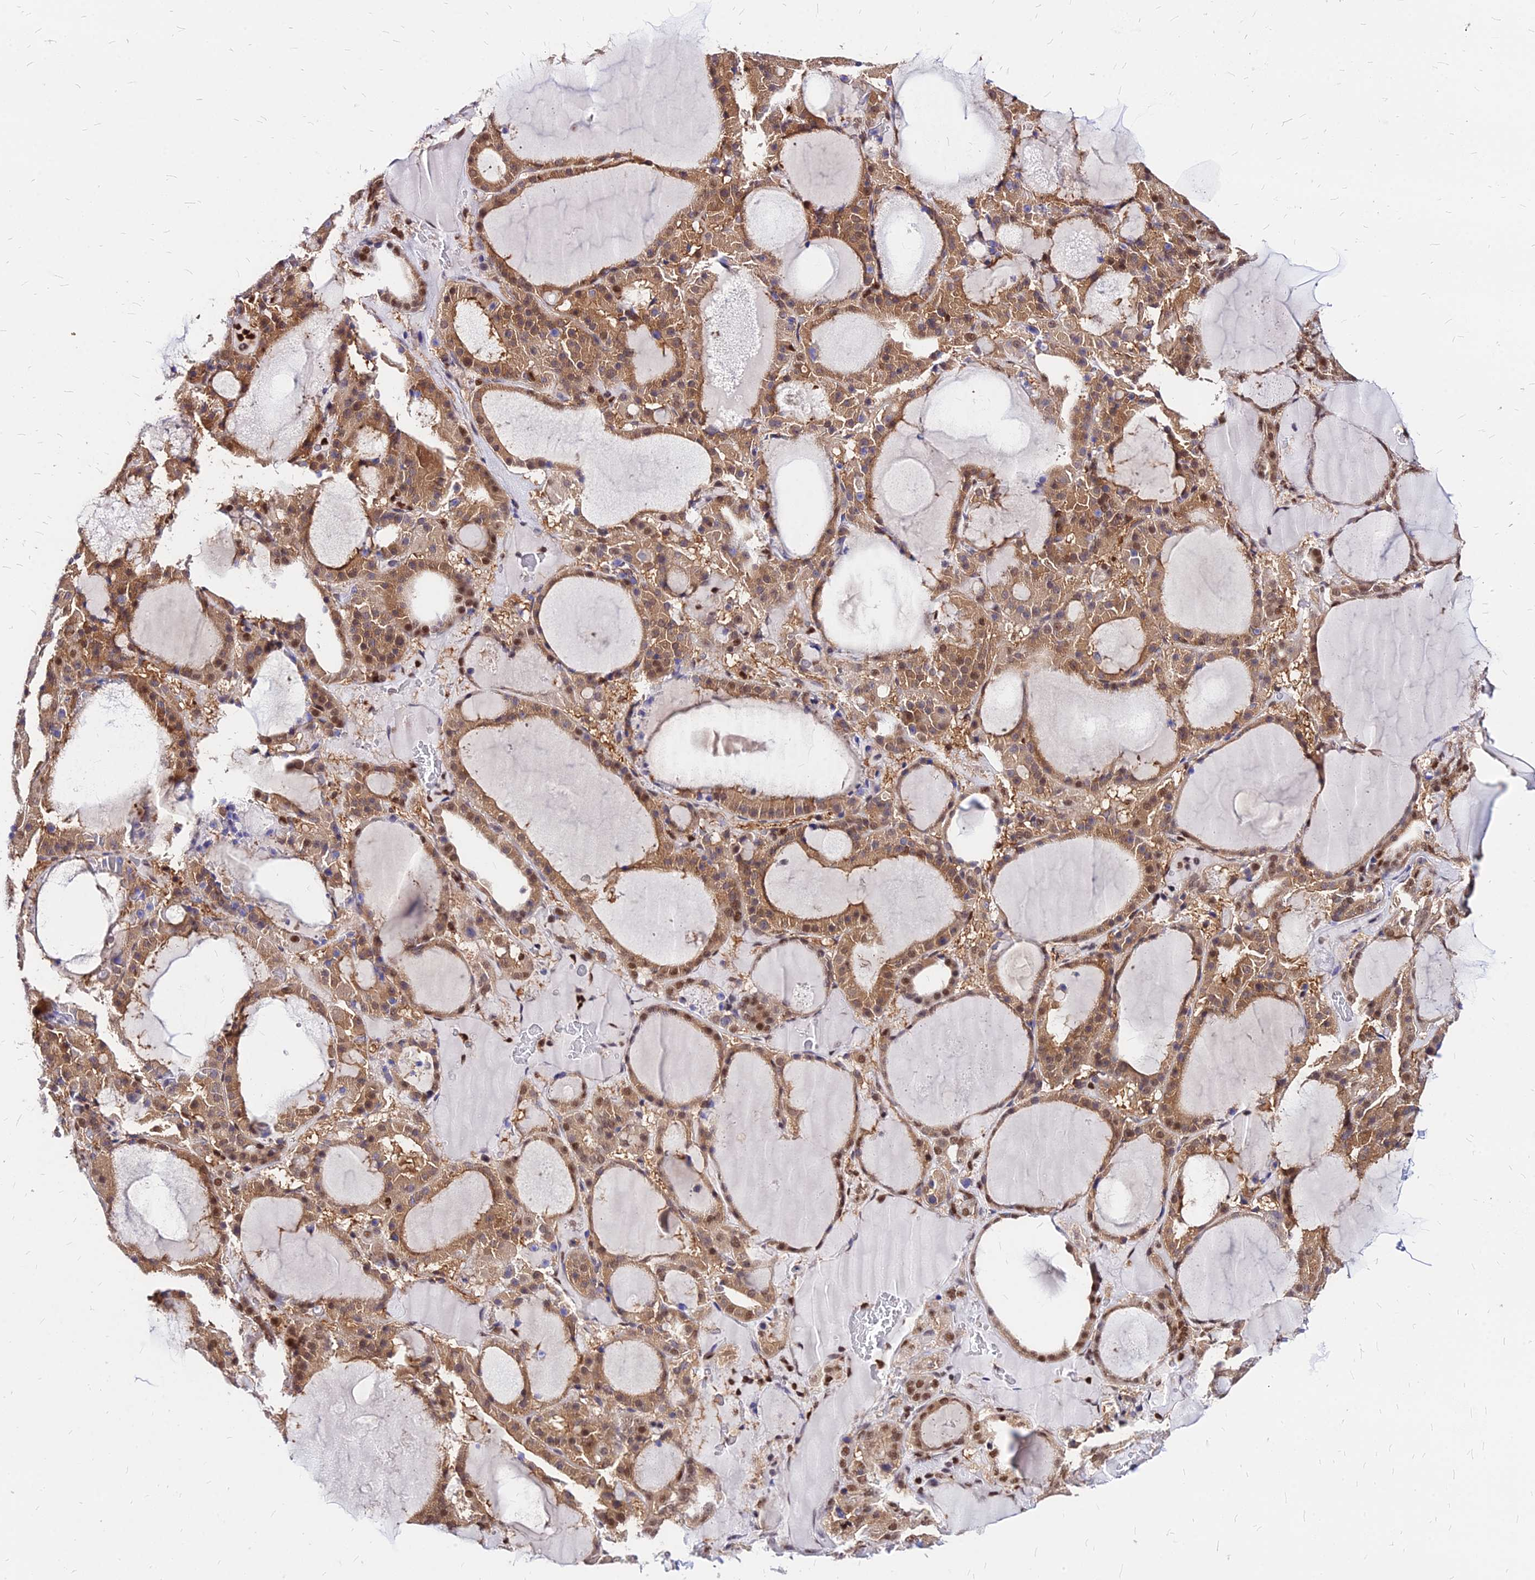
{"staining": {"intensity": "moderate", "quantity": ">75%", "location": "cytoplasmic/membranous,nuclear"}, "tissue": "thyroid gland", "cell_type": "Glandular cells", "image_type": "normal", "snomed": [{"axis": "morphology", "description": "Normal tissue, NOS"}, {"axis": "morphology", "description": "Carcinoma, NOS"}, {"axis": "topography", "description": "Thyroid gland"}], "caption": "A high-resolution image shows immunohistochemistry (IHC) staining of benign thyroid gland, which shows moderate cytoplasmic/membranous,nuclear staining in approximately >75% of glandular cells. (DAB IHC with brightfield microscopy, high magnification).", "gene": "PAXX", "patient": {"sex": "female", "age": 86}}